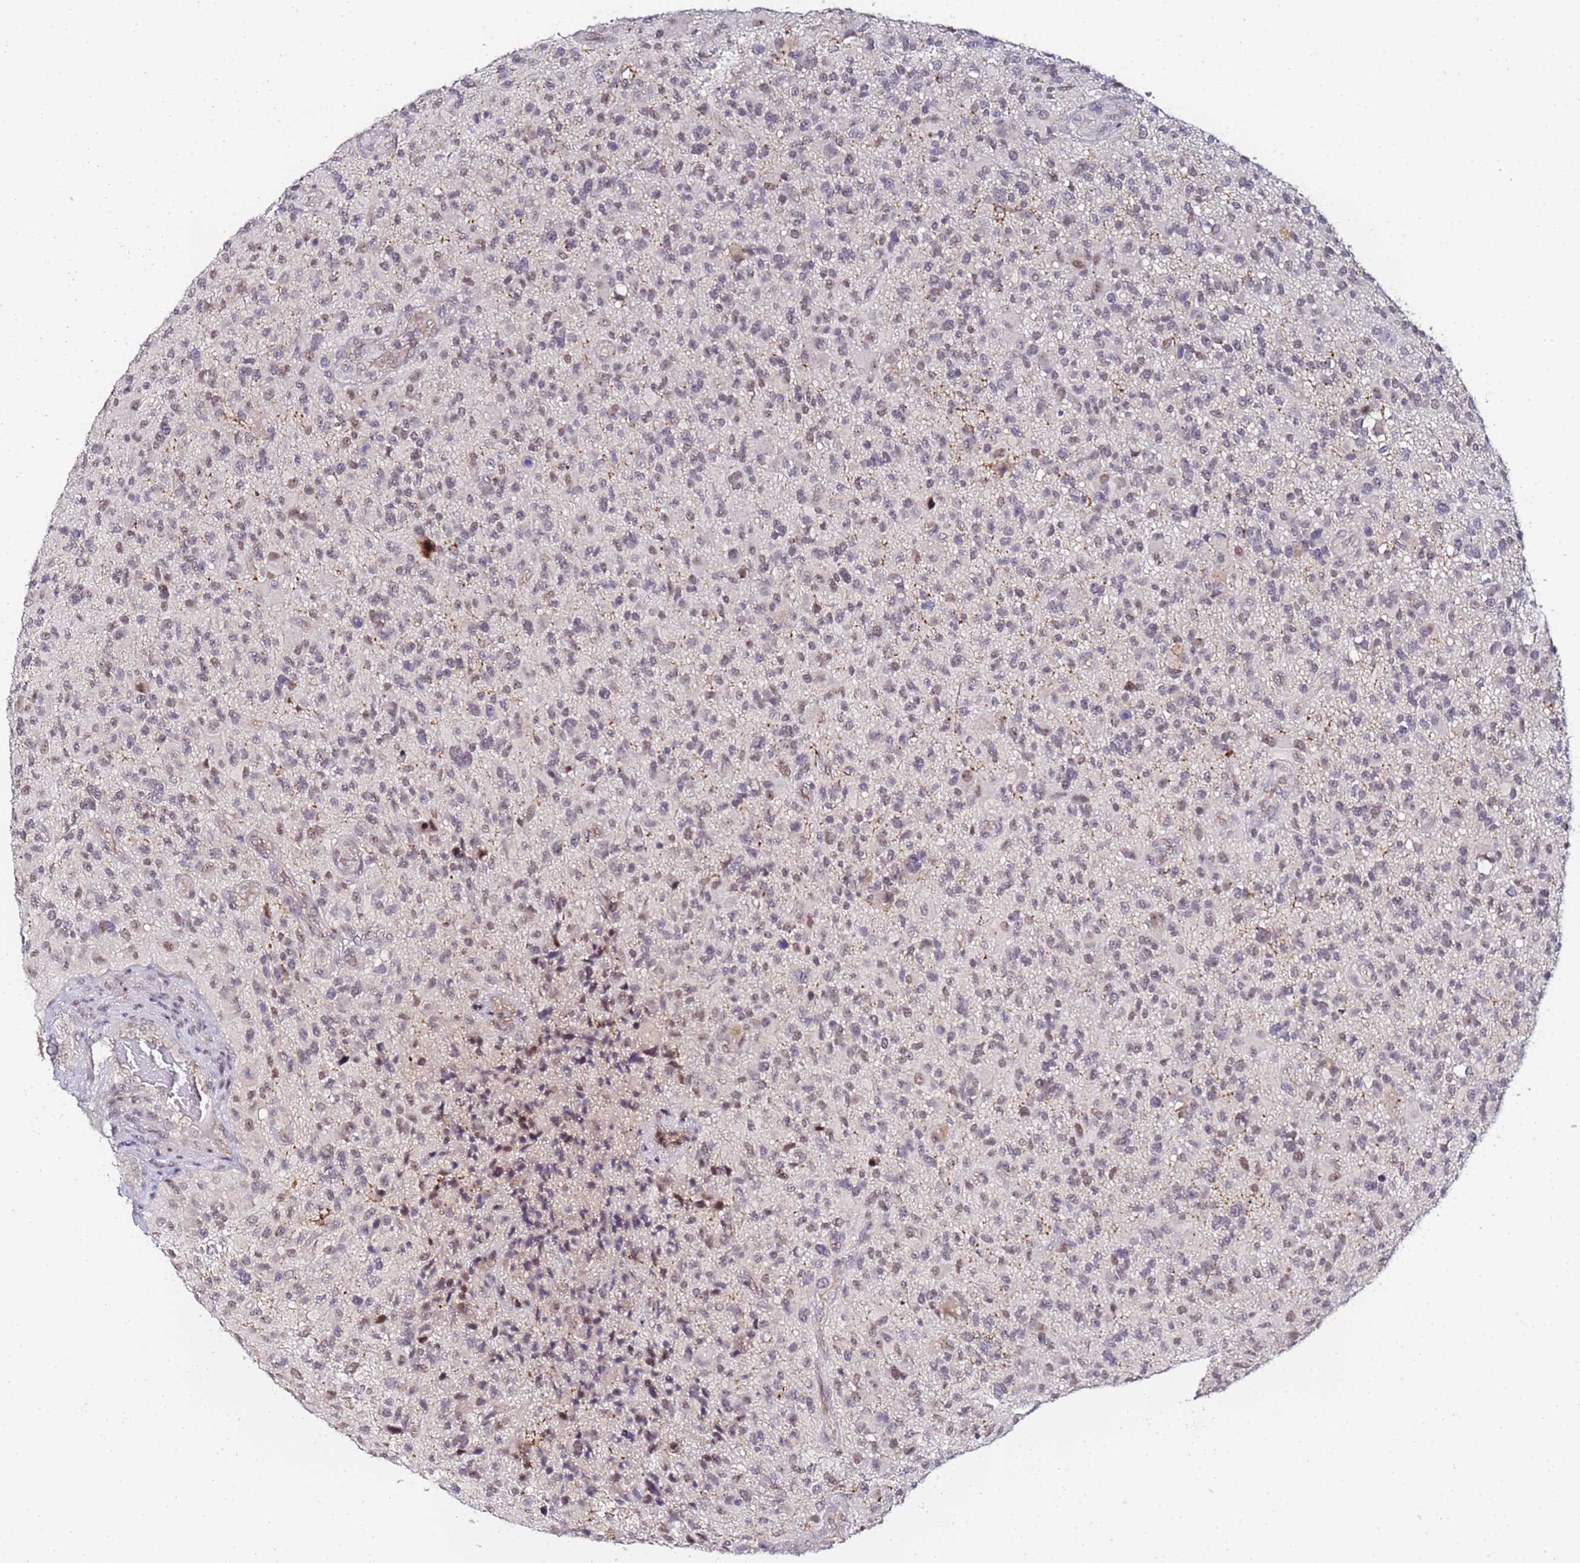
{"staining": {"intensity": "moderate", "quantity": "<25%", "location": "nuclear"}, "tissue": "glioma", "cell_type": "Tumor cells", "image_type": "cancer", "snomed": [{"axis": "morphology", "description": "Glioma, malignant, High grade"}, {"axis": "topography", "description": "Brain"}], "caption": "IHC histopathology image of neoplastic tissue: high-grade glioma (malignant) stained using immunohistochemistry exhibits low levels of moderate protein expression localized specifically in the nuclear of tumor cells, appearing as a nuclear brown color.", "gene": "LSM3", "patient": {"sex": "male", "age": 47}}